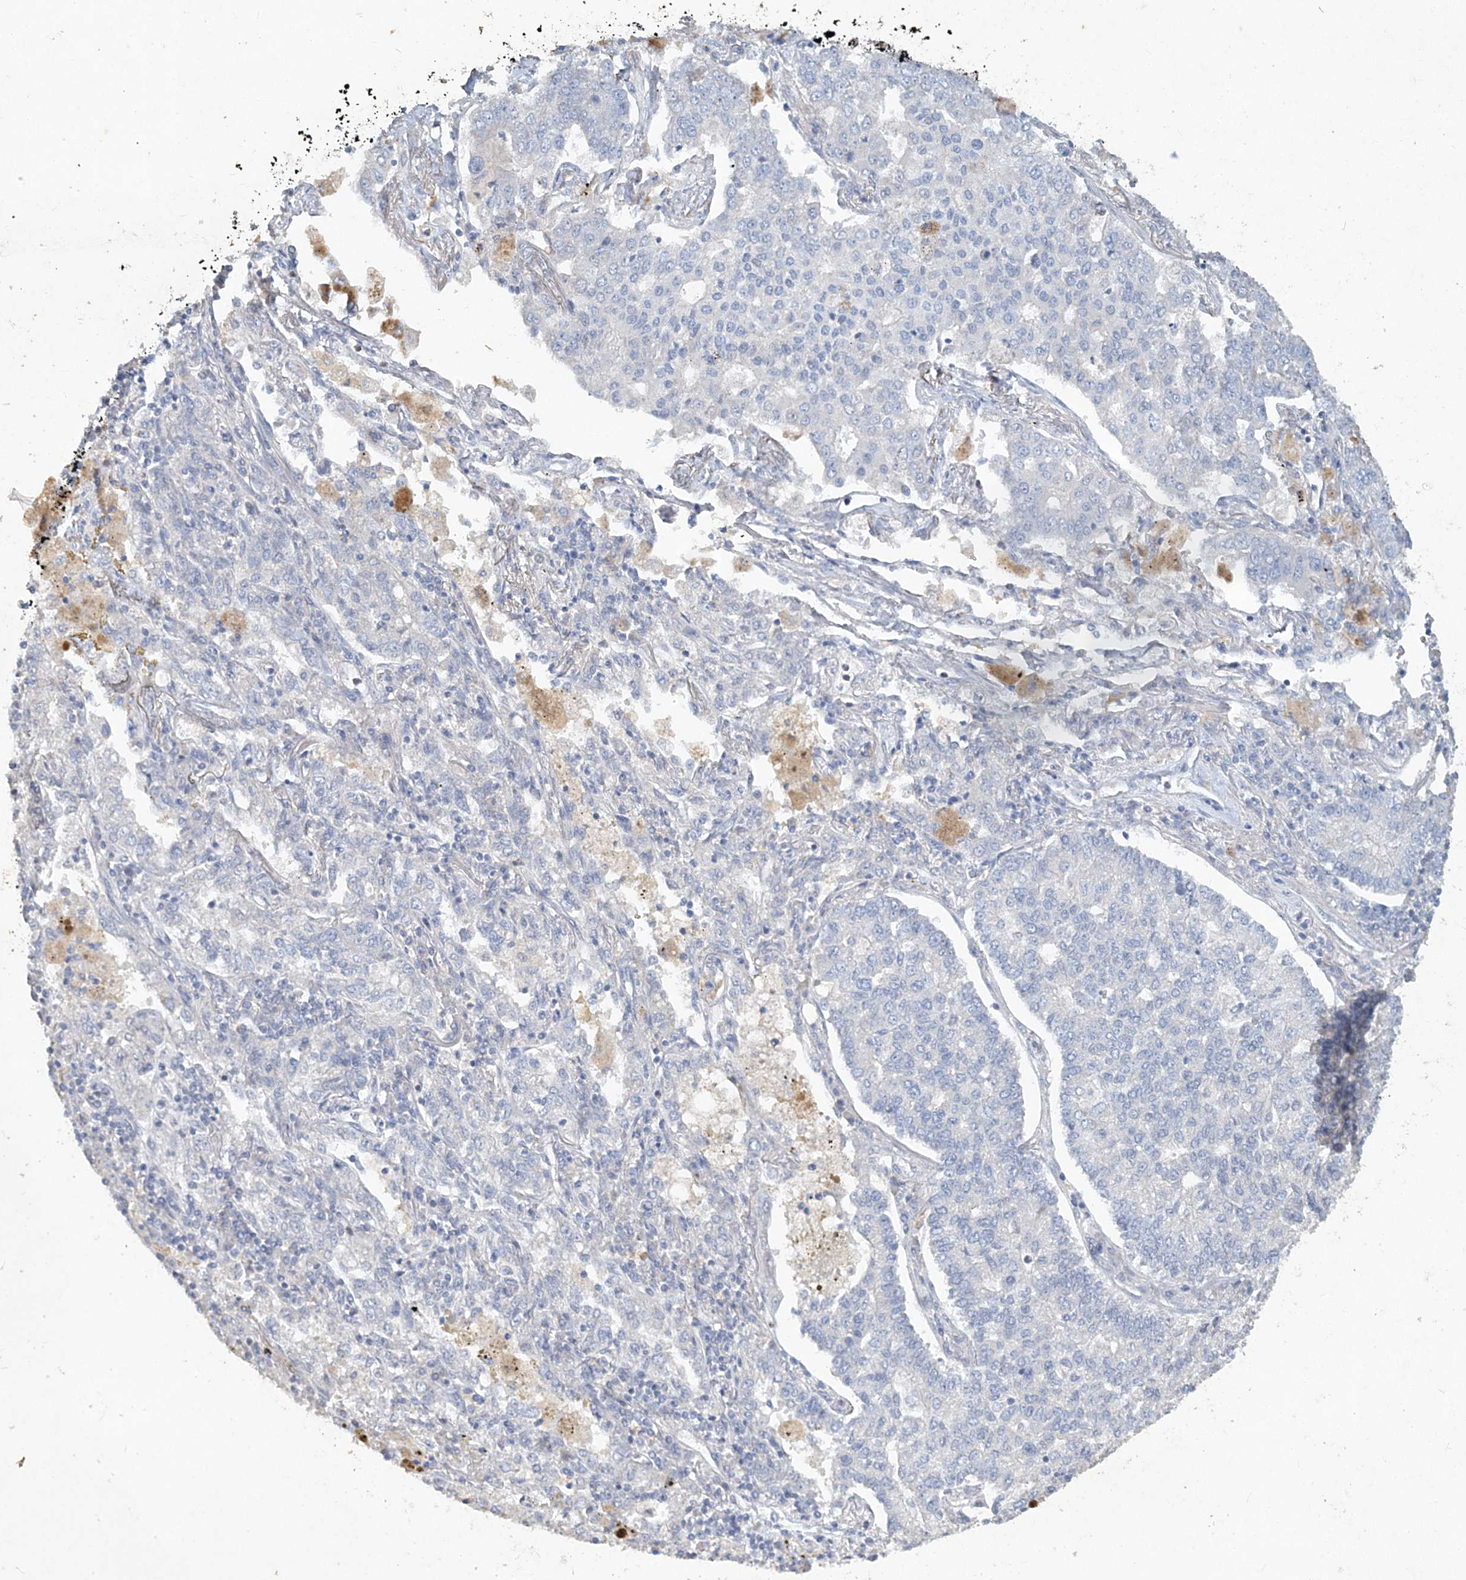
{"staining": {"intensity": "negative", "quantity": "none", "location": "none"}, "tissue": "lung cancer", "cell_type": "Tumor cells", "image_type": "cancer", "snomed": [{"axis": "morphology", "description": "Adenocarcinoma, NOS"}, {"axis": "topography", "description": "Lung"}], "caption": "Adenocarcinoma (lung) was stained to show a protein in brown. There is no significant staining in tumor cells.", "gene": "DNAH5", "patient": {"sex": "male", "age": 49}}